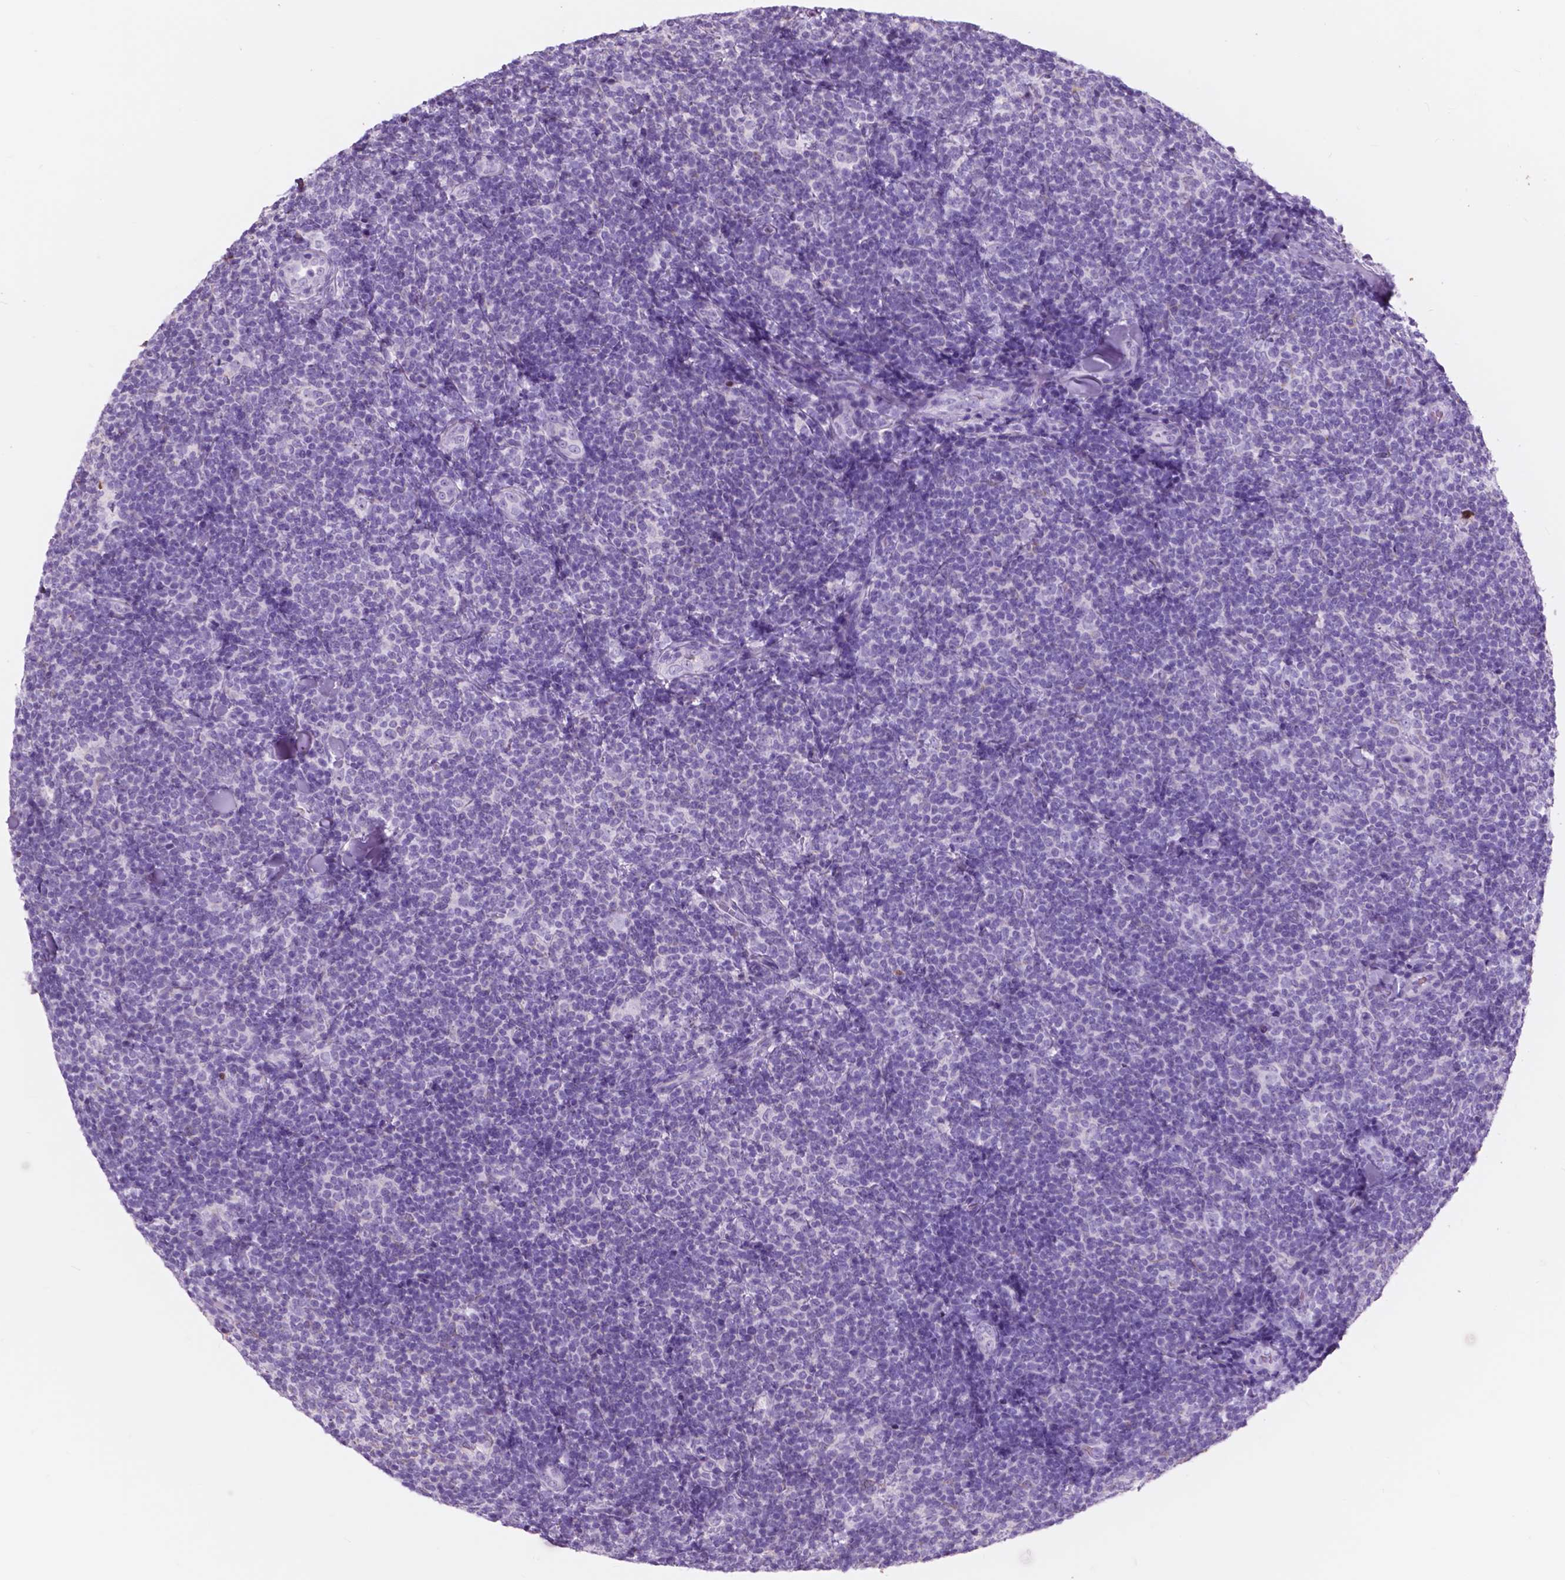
{"staining": {"intensity": "negative", "quantity": "none", "location": "none"}, "tissue": "lymphoma", "cell_type": "Tumor cells", "image_type": "cancer", "snomed": [{"axis": "morphology", "description": "Malignant lymphoma, non-Hodgkin's type, Low grade"}, {"axis": "topography", "description": "Lymph node"}], "caption": "Low-grade malignant lymphoma, non-Hodgkin's type was stained to show a protein in brown. There is no significant staining in tumor cells.", "gene": "FXYD2", "patient": {"sex": "female", "age": 56}}